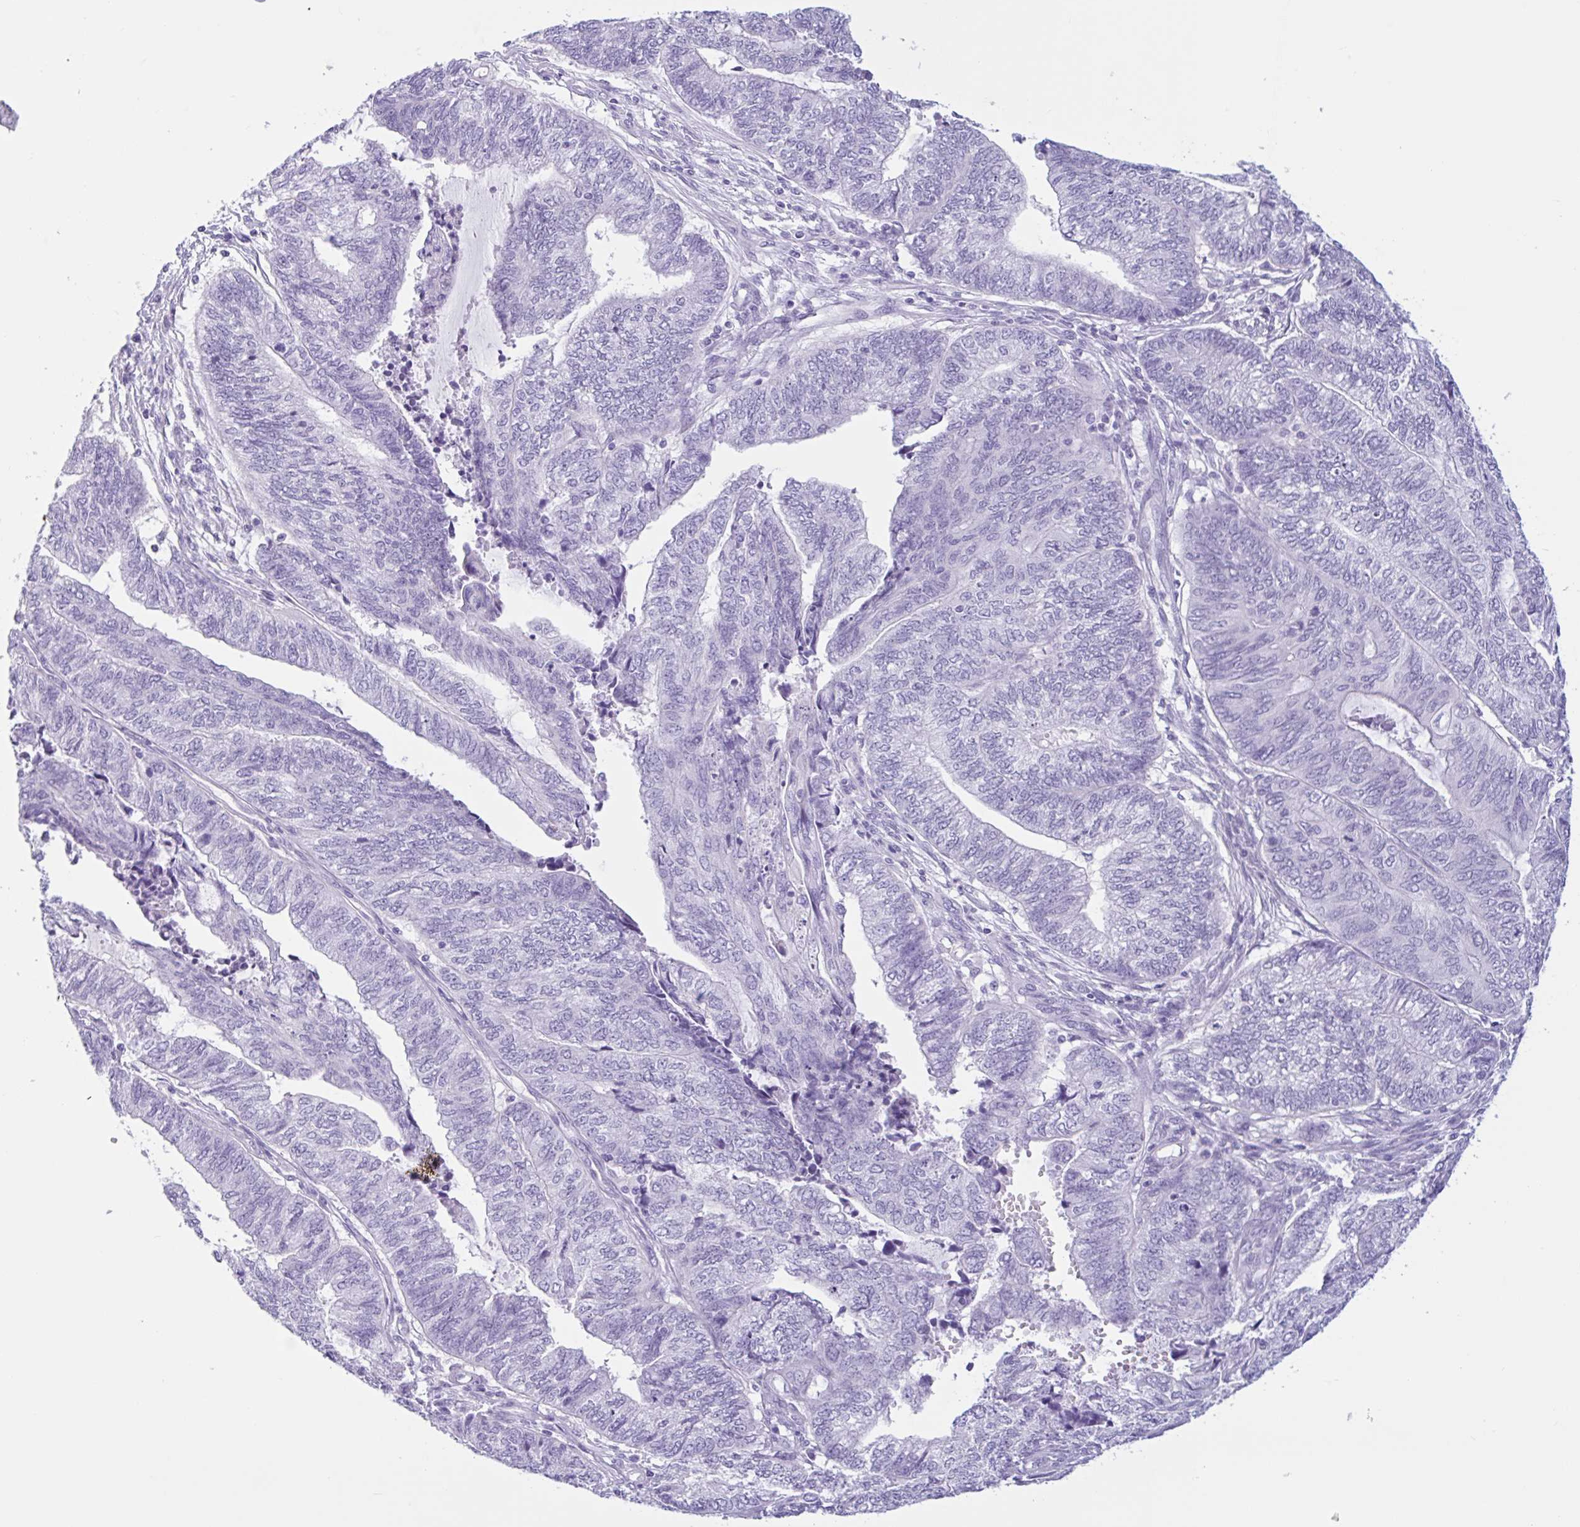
{"staining": {"intensity": "negative", "quantity": "none", "location": "none"}, "tissue": "endometrial cancer", "cell_type": "Tumor cells", "image_type": "cancer", "snomed": [{"axis": "morphology", "description": "Adenocarcinoma, NOS"}, {"axis": "topography", "description": "Uterus"}, {"axis": "topography", "description": "Endometrium"}], "caption": "IHC micrograph of human endometrial adenocarcinoma stained for a protein (brown), which displays no expression in tumor cells. The staining is performed using DAB (3,3'-diaminobenzidine) brown chromogen with nuclei counter-stained in using hematoxylin.", "gene": "CTSE", "patient": {"sex": "female", "age": 70}}